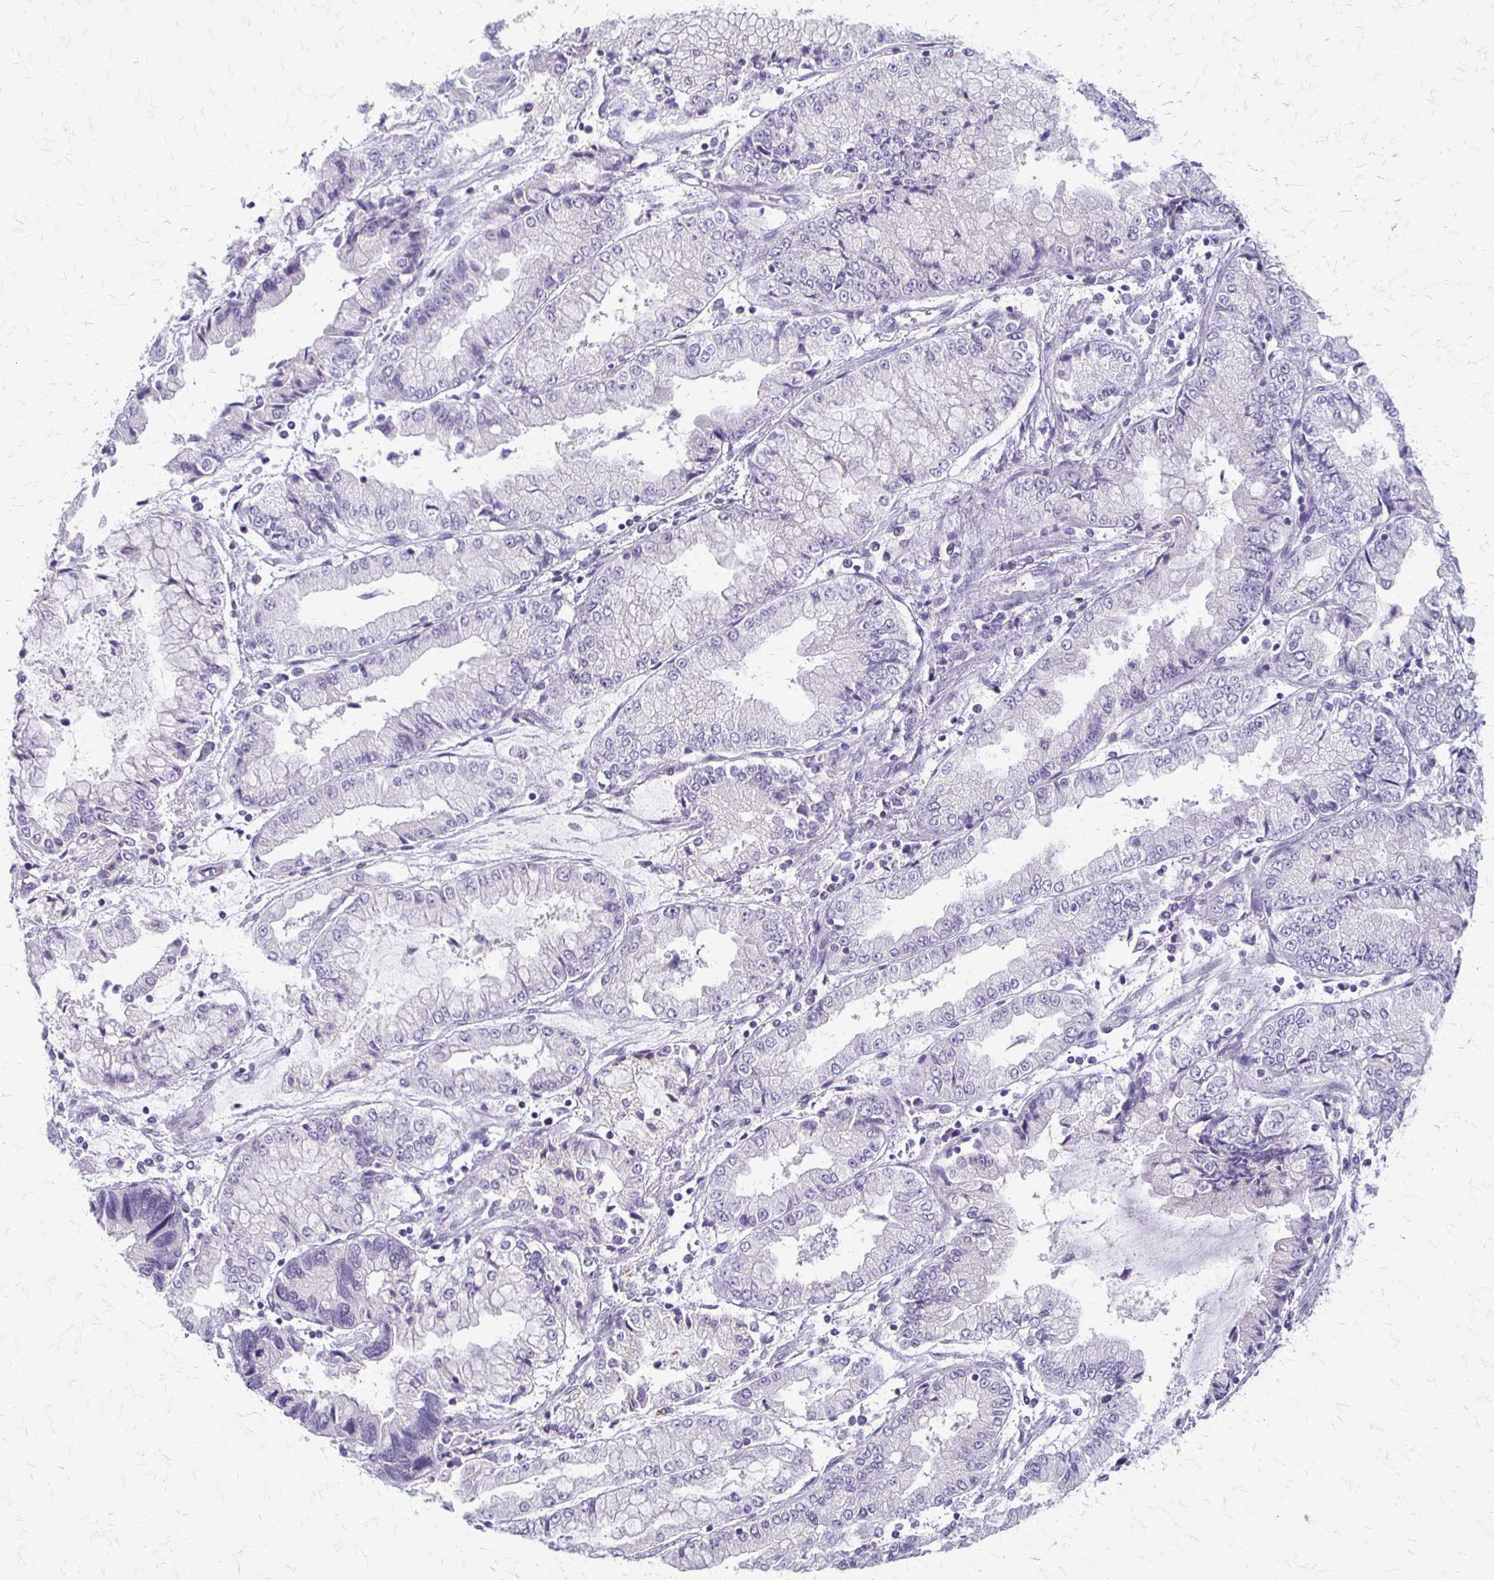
{"staining": {"intensity": "negative", "quantity": "none", "location": "none"}, "tissue": "stomach cancer", "cell_type": "Tumor cells", "image_type": "cancer", "snomed": [{"axis": "morphology", "description": "Adenocarcinoma, NOS"}, {"axis": "topography", "description": "Stomach, upper"}], "caption": "High magnification brightfield microscopy of stomach adenocarcinoma stained with DAB (3,3'-diaminobenzidine) (brown) and counterstained with hematoxylin (blue): tumor cells show no significant positivity.", "gene": "ACP5", "patient": {"sex": "female", "age": 74}}